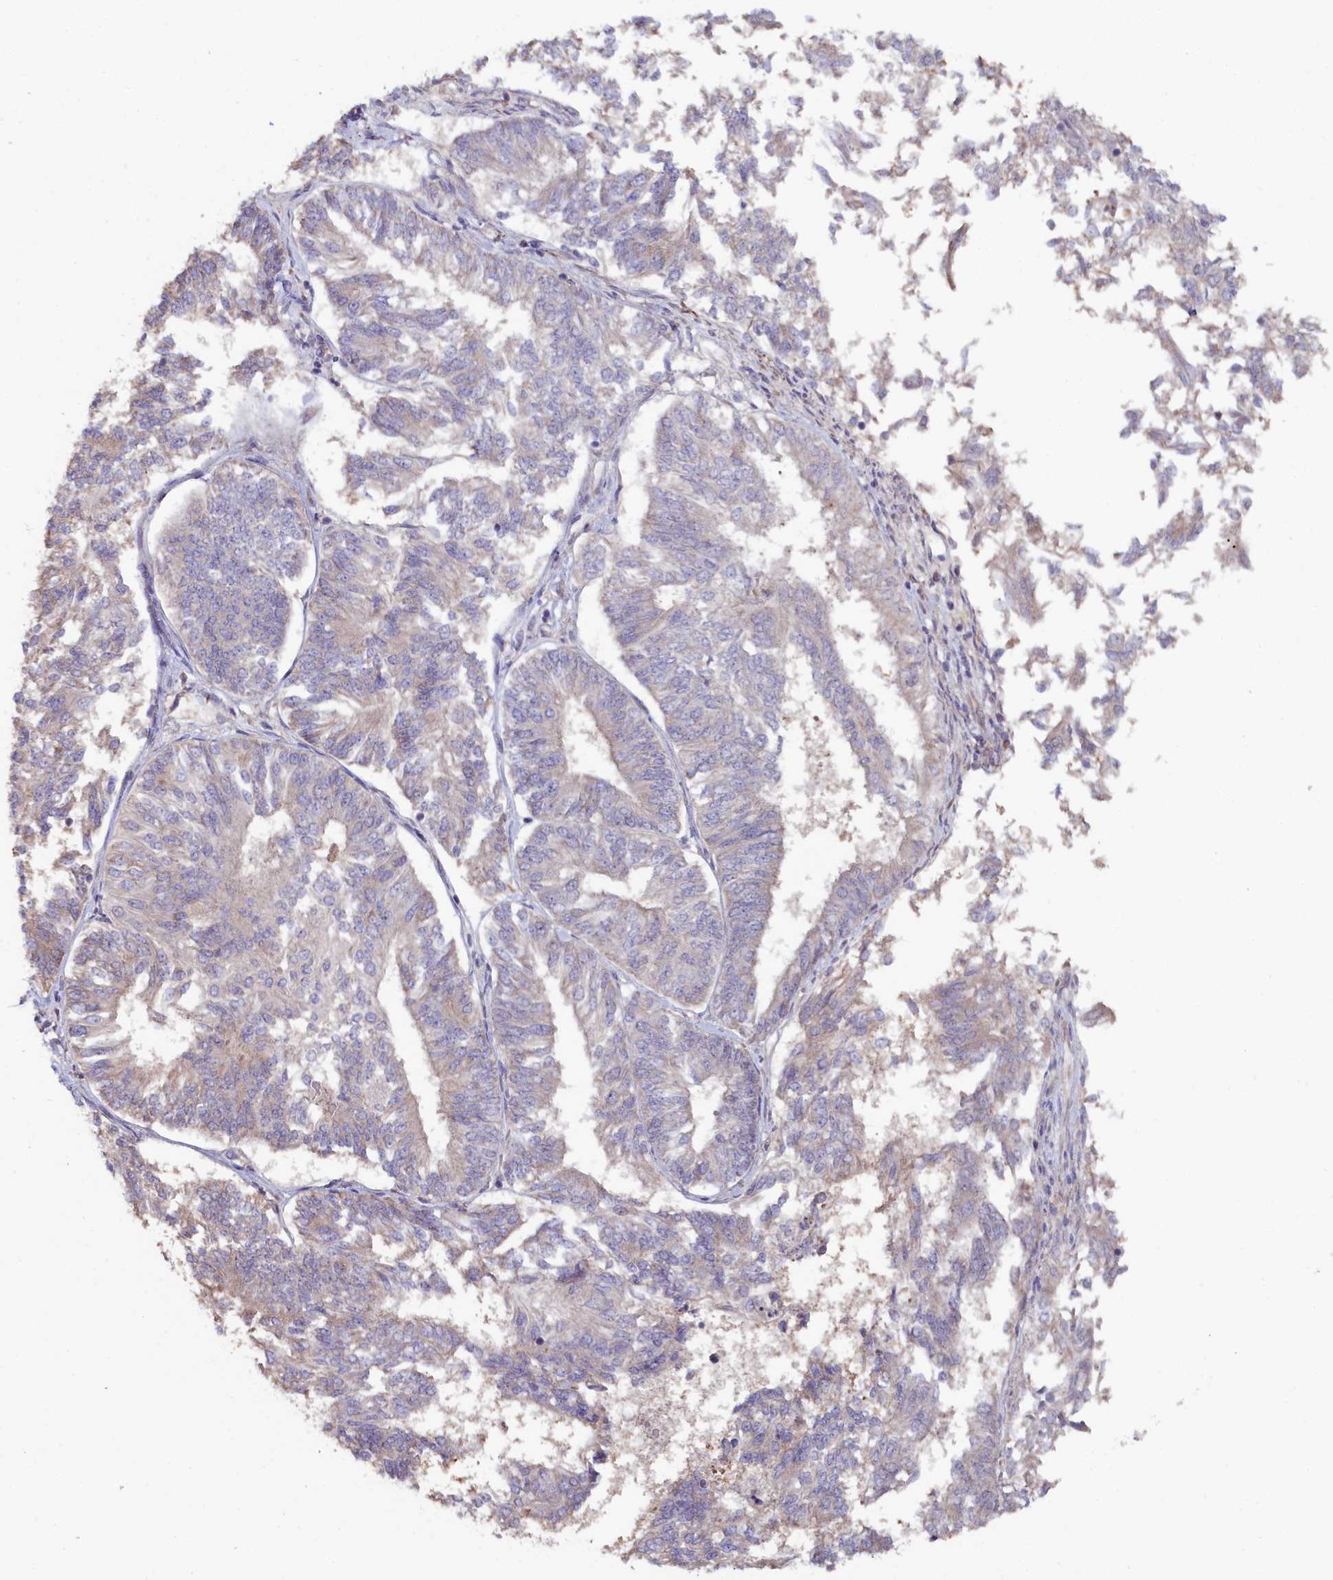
{"staining": {"intensity": "weak", "quantity": "<25%", "location": "cytoplasmic/membranous"}, "tissue": "endometrial cancer", "cell_type": "Tumor cells", "image_type": "cancer", "snomed": [{"axis": "morphology", "description": "Adenocarcinoma, NOS"}, {"axis": "topography", "description": "Endometrium"}], "caption": "This is an IHC image of endometrial adenocarcinoma. There is no expression in tumor cells.", "gene": "C4orf19", "patient": {"sex": "female", "age": 58}}